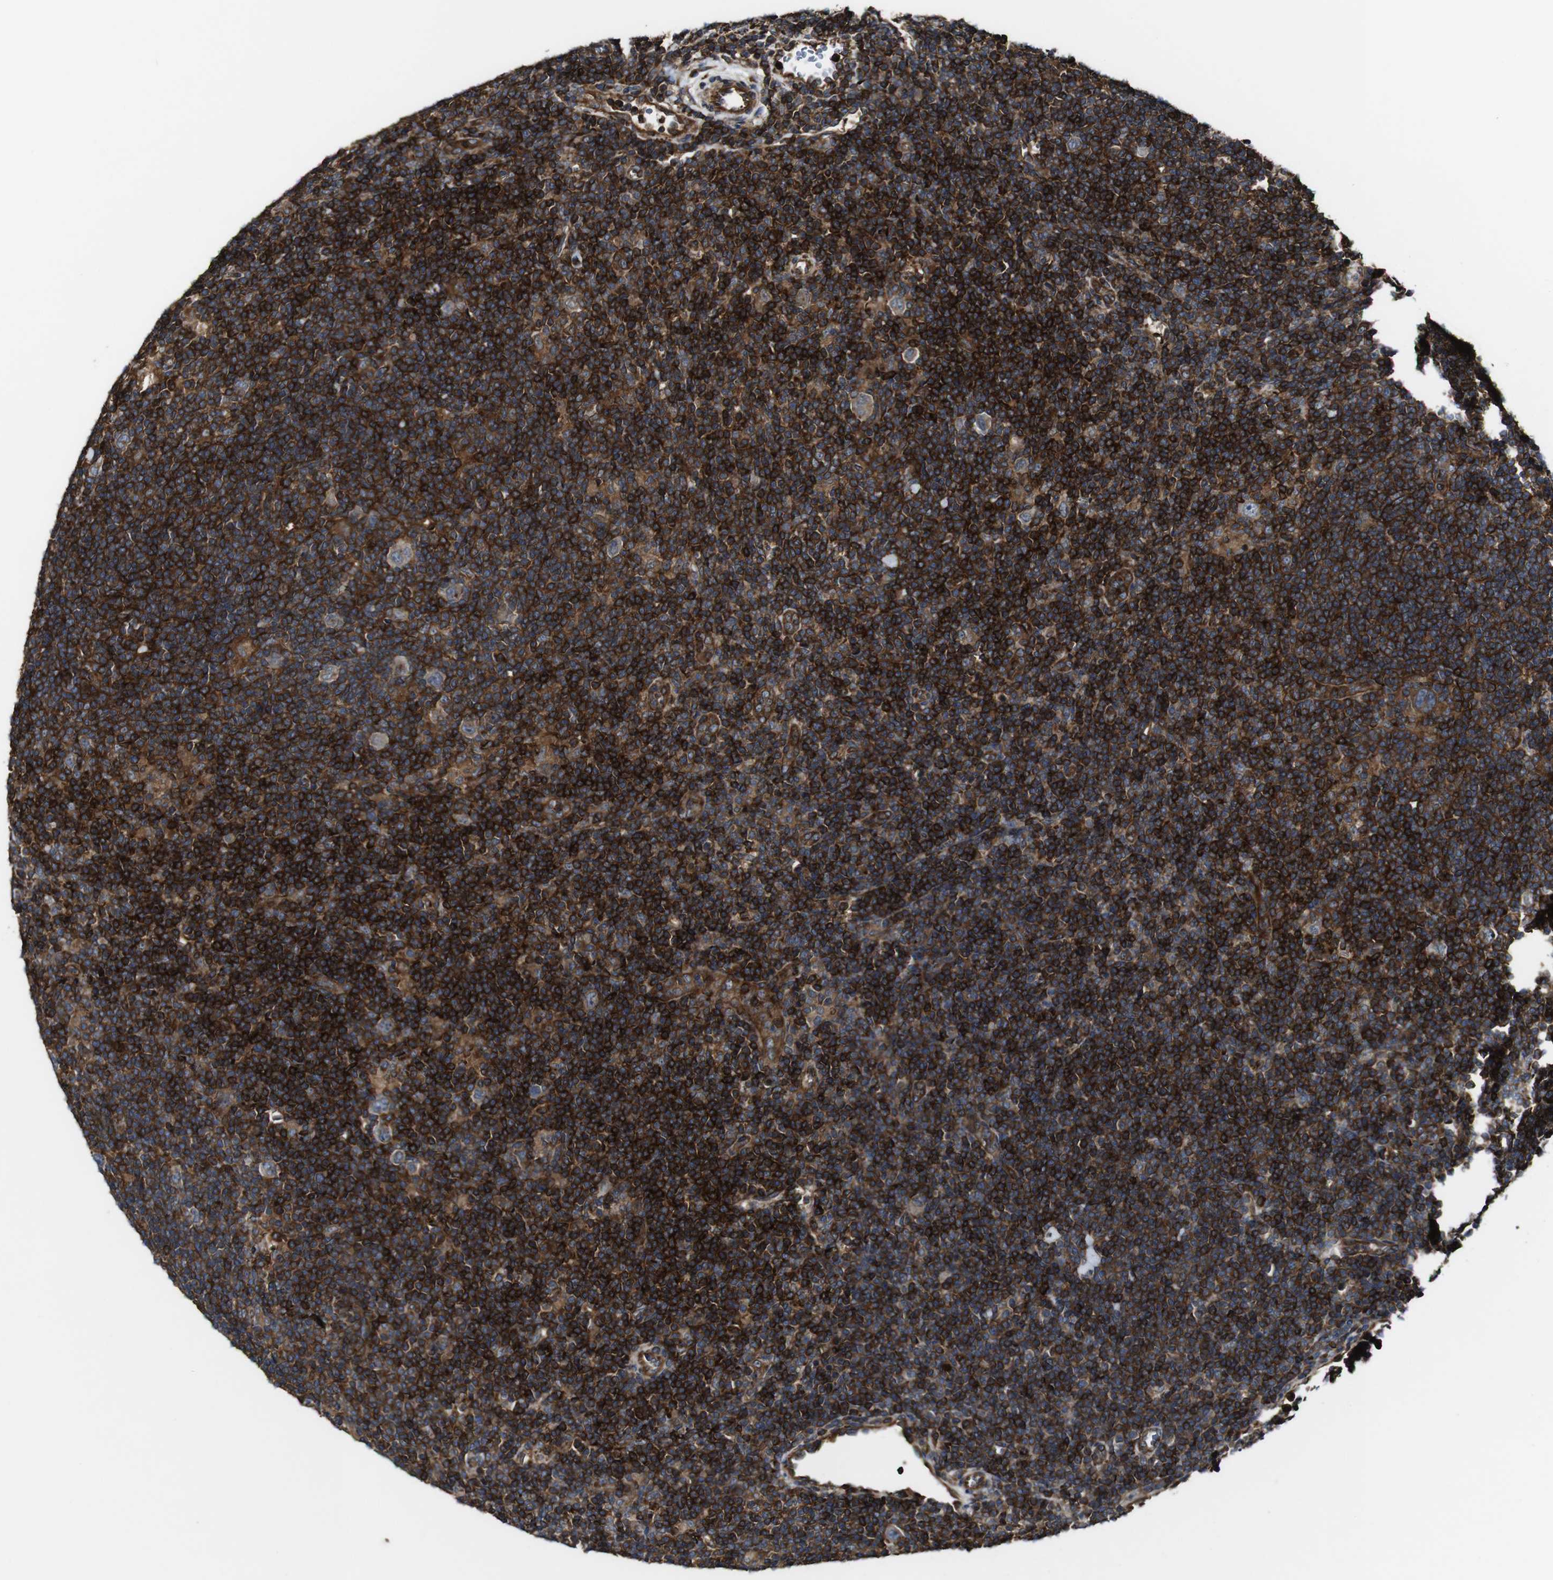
{"staining": {"intensity": "weak", "quantity": ">75%", "location": "cytoplasmic/membranous"}, "tissue": "lymphoma", "cell_type": "Tumor cells", "image_type": "cancer", "snomed": [{"axis": "morphology", "description": "Hodgkin's disease, NOS"}, {"axis": "topography", "description": "Lymph node"}], "caption": "Immunohistochemical staining of human Hodgkin's disease reveals low levels of weak cytoplasmic/membranous protein expression in about >75% of tumor cells.", "gene": "TNIK", "patient": {"sex": "female", "age": 57}}